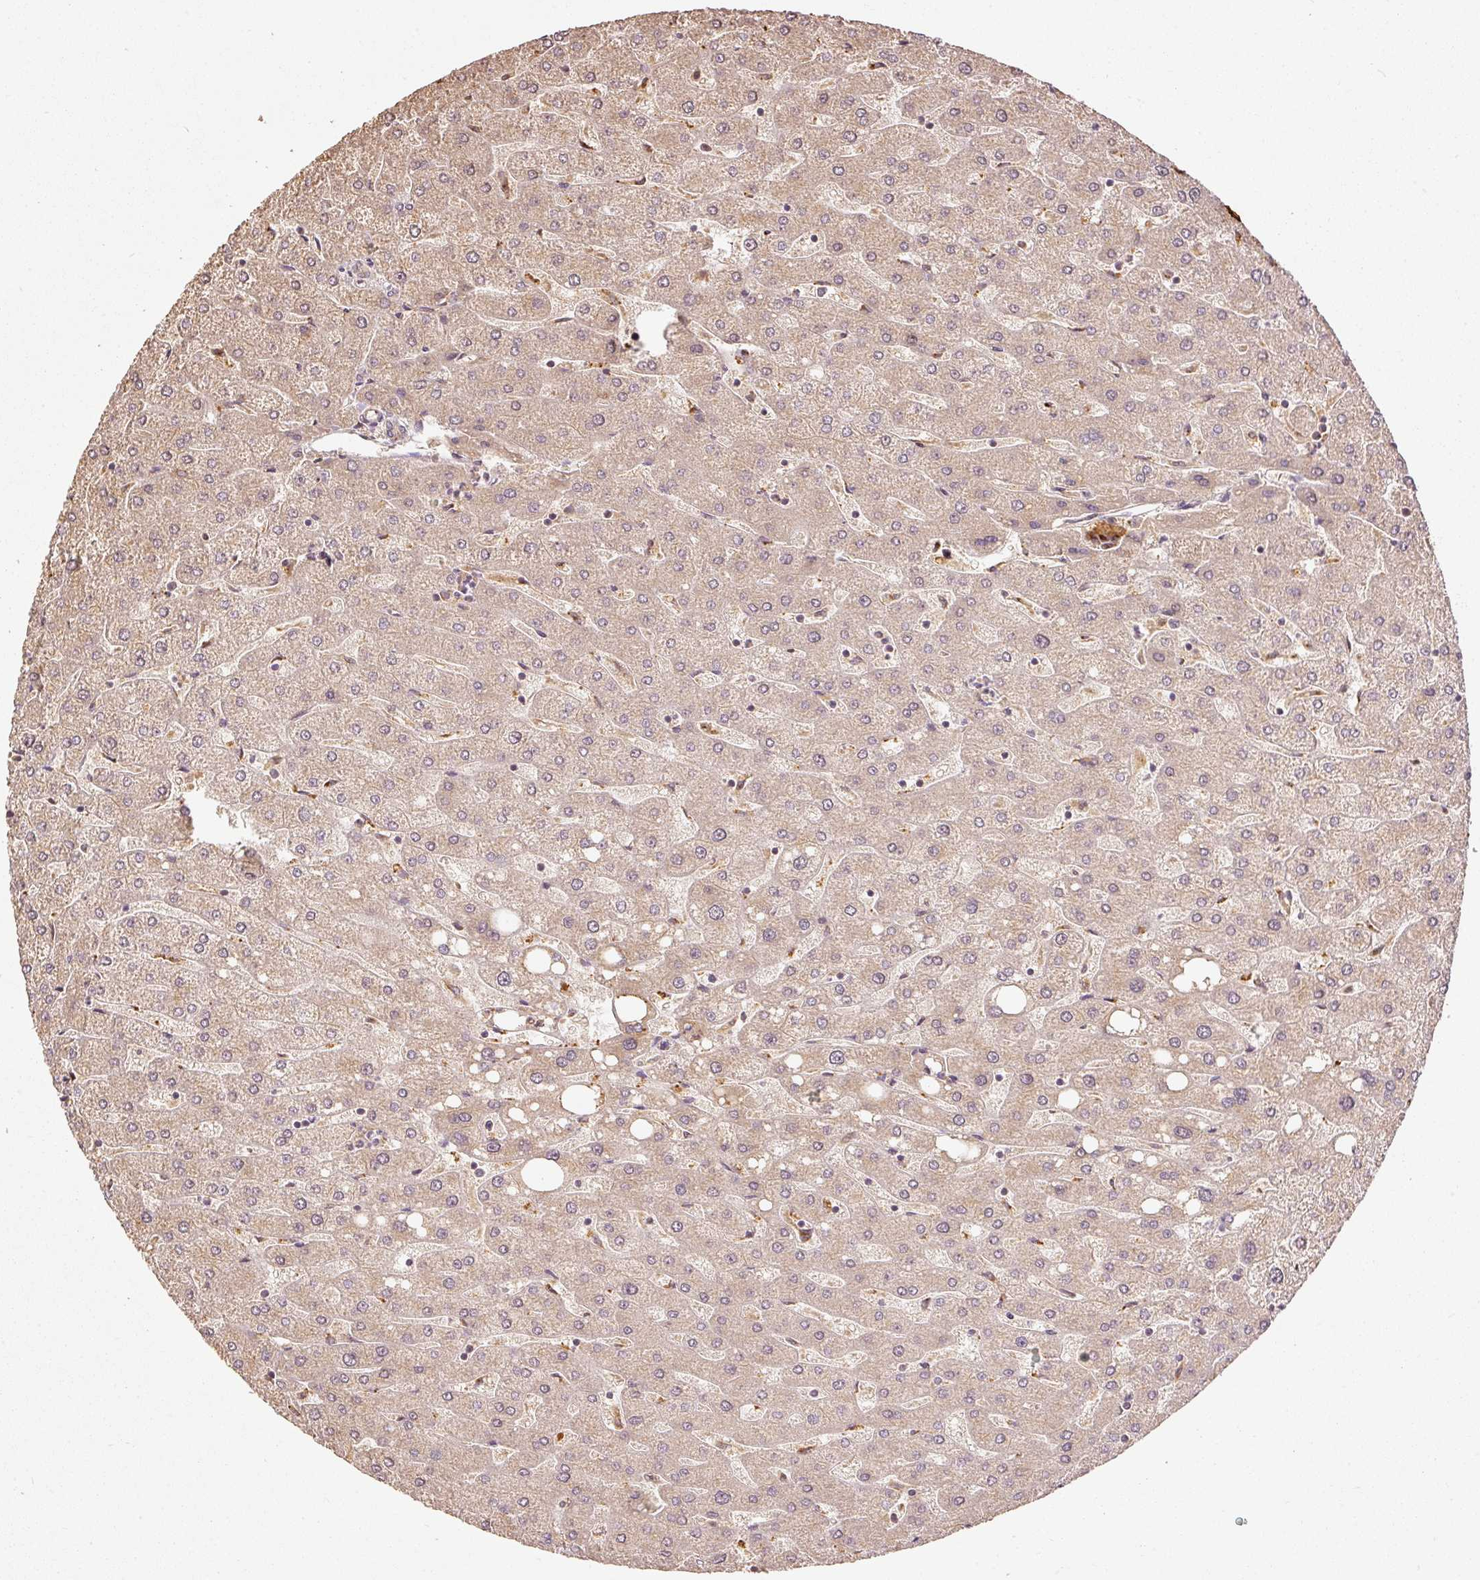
{"staining": {"intensity": "weak", "quantity": ">75%", "location": "cytoplasmic/membranous"}, "tissue": "liver", "cell_type": "Cholangiocytes", "image_type": "normal", "snomed": [{"axis": "morphology", "description": "Normal tissue, NOS"}, {"axis": "topography", "description": "Liver"}], "caption": "Protein positivity by immunohistochemistry displays weak cytoplasmic/membranous staining in approximately >75% of cholangiocytes in unremarkable liver. Using DAB (3,3'-diaminobenzidine) (brown) and hematoxylin (blue) stains, captured at high magnification using brightfield microscopy.", "gene": "FUT8", "patient": {"sex": "male", "age": 67}}